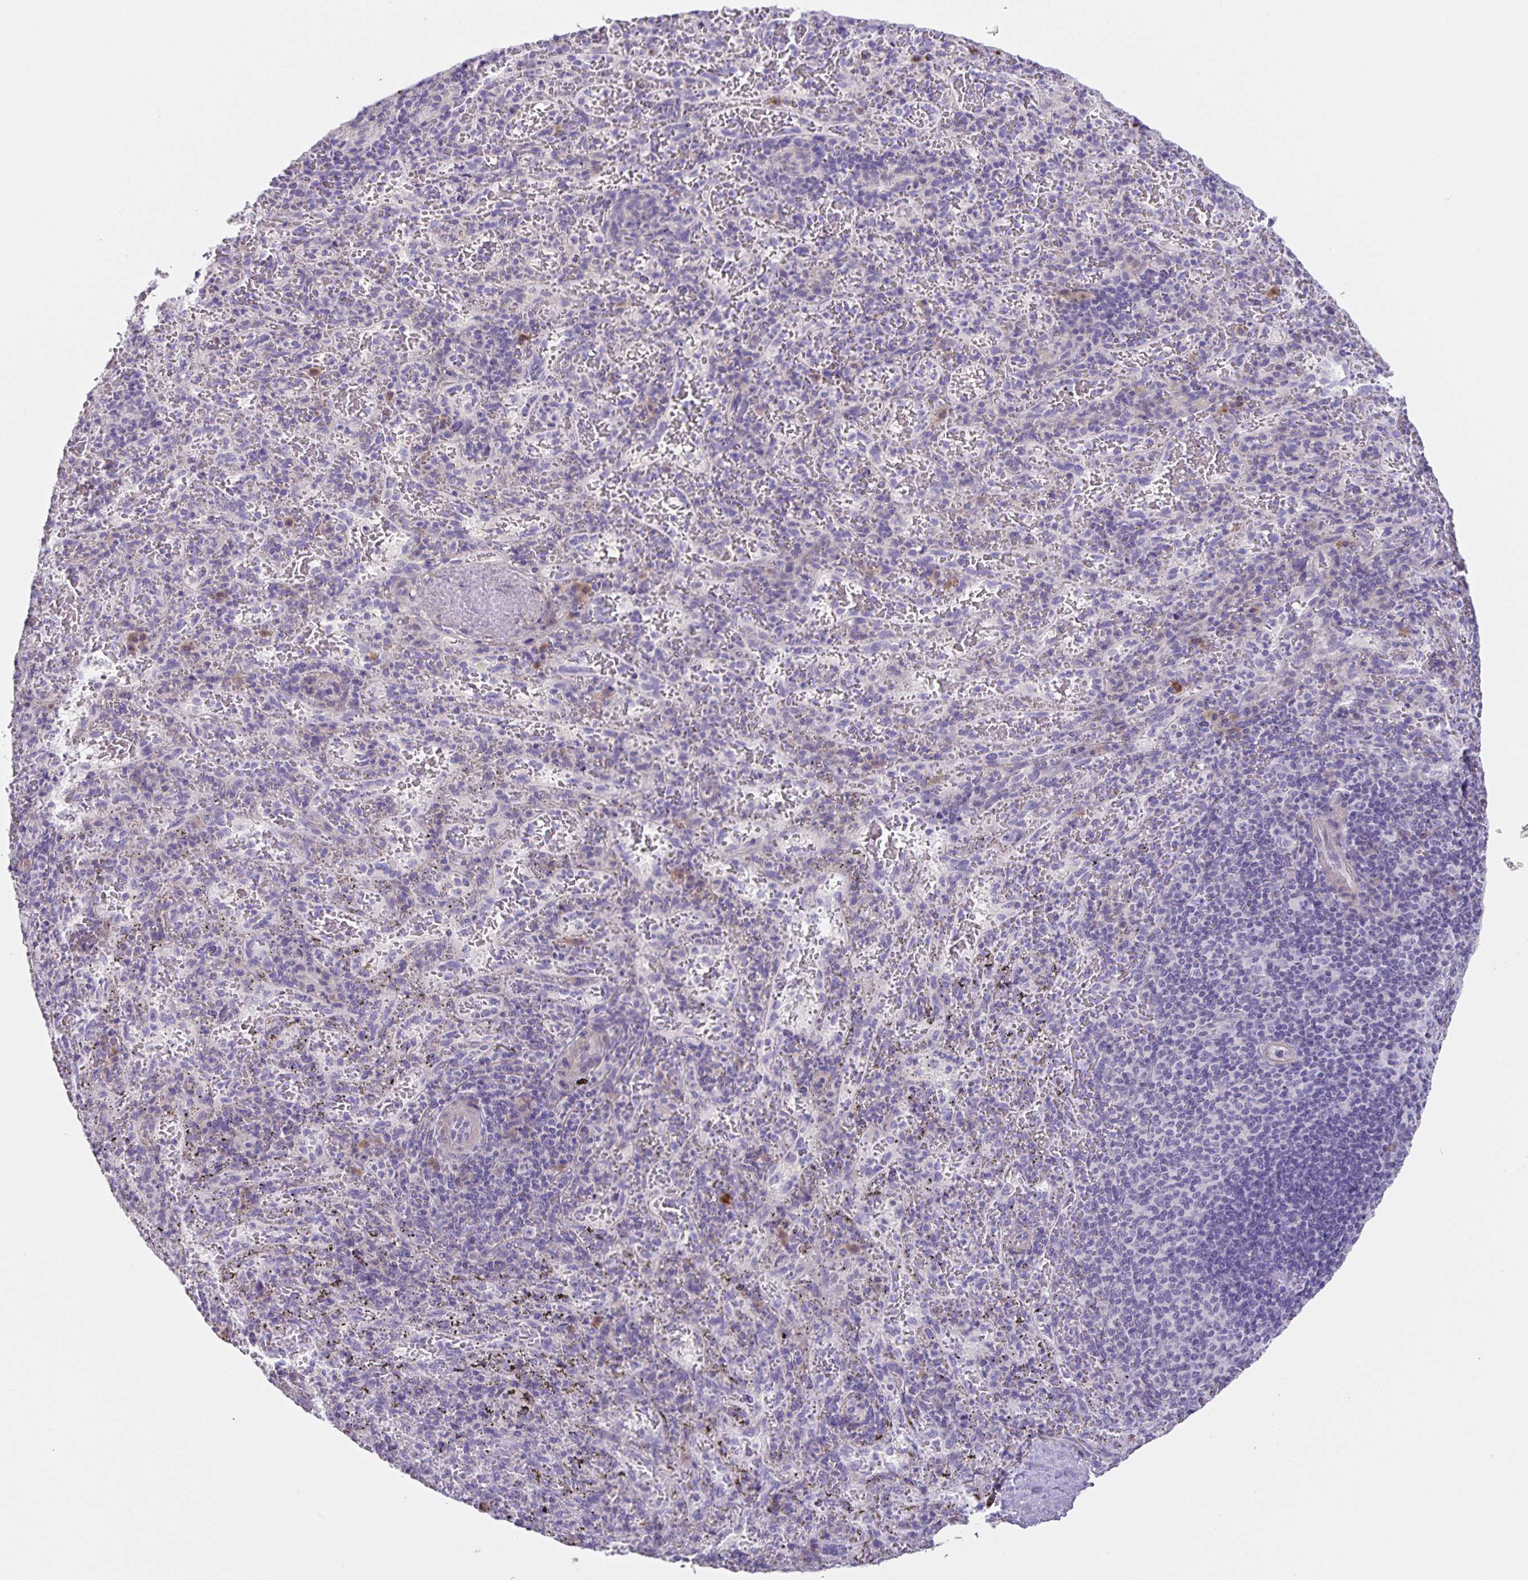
{"staining": {"intensity": "negative", "quantity": "none", "location": "none"}, "tissue": "spleen", "cell_type": "Cells in red pulp", "image_type": "normal", "snomed": [{"axis": "morphology", "description": "Normal tissue, NOS"}, {"axis": "topography", "description": "Spleen"}], "caption": "Photomicrograph shows no significant protein positivity in cells in red pulp of normal spleen.", "gene": "PRR36", "patient": {"sex": "male", "age": 57}}